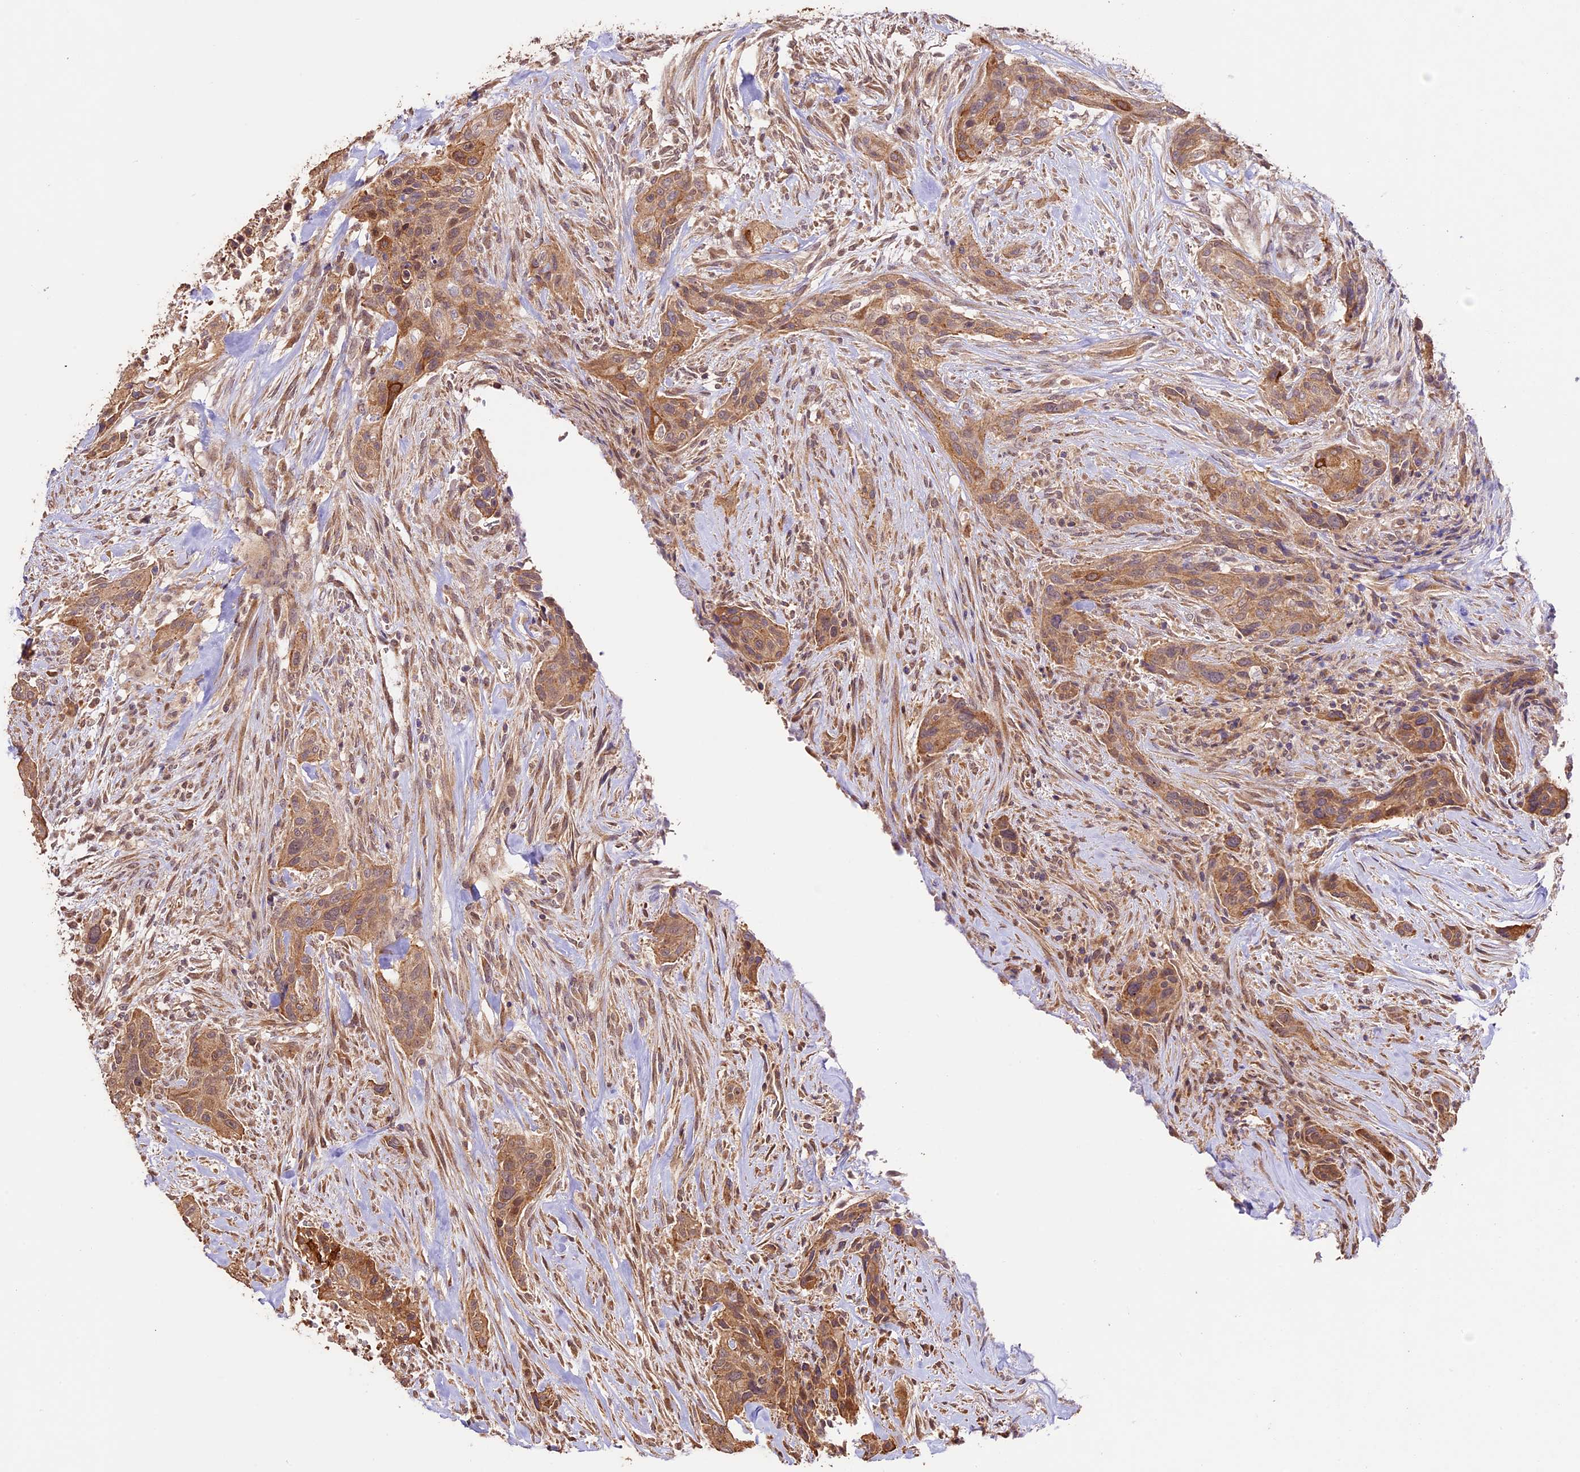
{"staining": {"intensity": "moderate", "quantity": ">75%", "location": "cytoplasmic/membranous"}, "tissue": "urothelial cancer", "cell_type": "Tumor cells", "image_type": "cancer", "snomed": [{"axis": "morphology", "description": "Urothelial carcinoma, High grade"}, {"axis": "topography", "description": "Urinary bladder"}], "caption": "IHC of high-grade urothelial carcinoma reveals medium levels of moderate cytoplasmic/membranous staining in approximately >75% of tumor cells.", "gene": "BCAS4", "patient": {"sex": "male", "age": 35}}